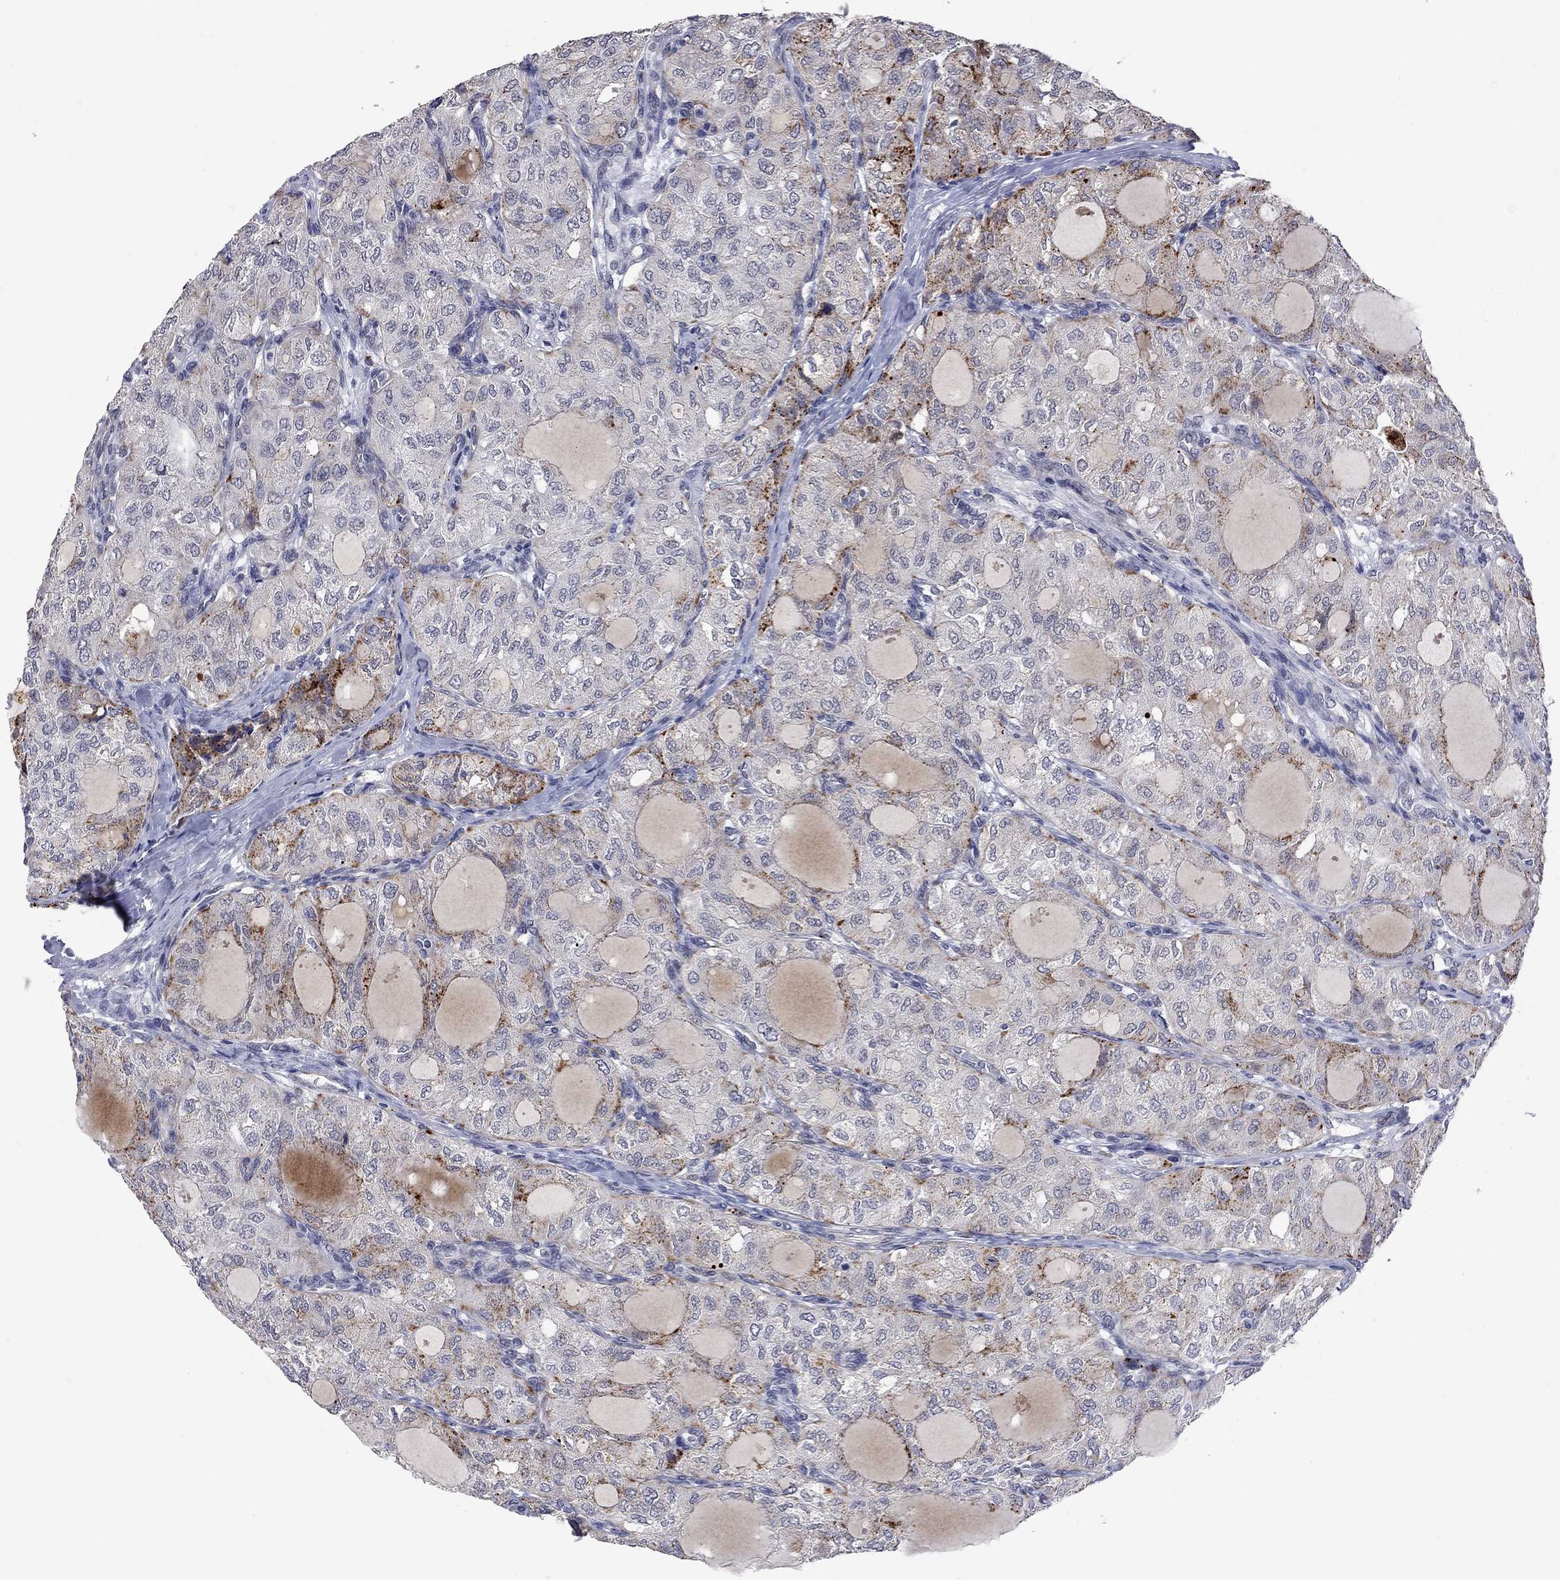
{"staining": {"intensity": "strong", "quantity": "<25%", "location": "cytoplasmic/membranous"}, "tissue": "thyroid cancer", "cell_type": "Tumor cells", "image_type": "cancer", "snomed": [{"axis": "morphology", "description": "Follicular adenoma carcinoma, NOS"}, {"axis": "topography", "description": "Thyroid gland"}], "caption": "Thyroid cancer (follicular adenoma carcinoma) stained for a protein displays strong cytoplasmic/membranous positivity in tumor cells.", "gene": "FABP12", "patient": {"sex": "male", "age": 75}}